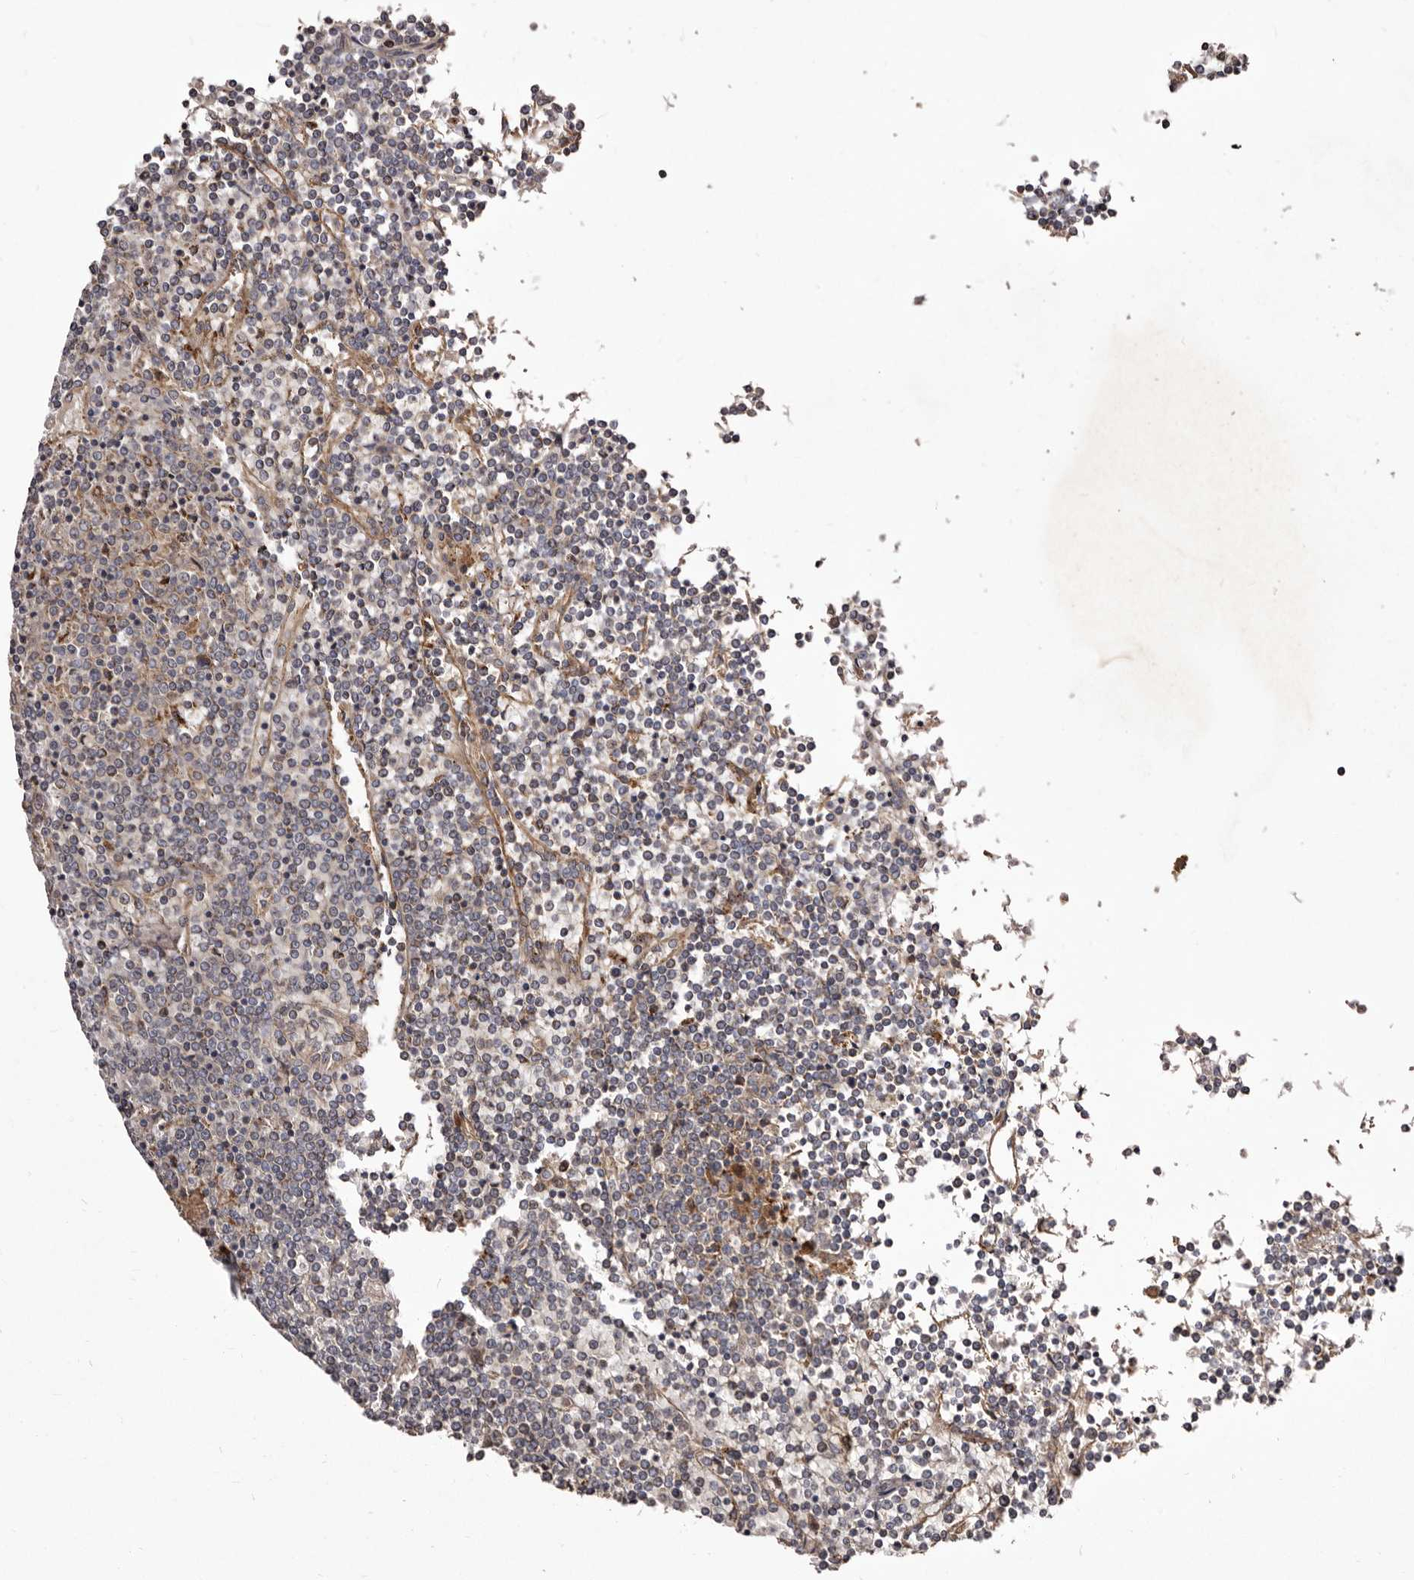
{"staining": {"intensity": "weak", "quantity": "<25%", "location": "cytoplasmic/membranous"}, "tissue": "lymphoma", "cell_type": "Tumor cells", "image_type": "cancer", "snomed": [{"axis": "morphology", "description": "Malignant lymphoma, non-Hodgkin's type, Low grade"}, {"axis": "topography", "description": "Spleen"}], "caption": "Histopathology image shows no protein staining in tumor cells of low-grade malignant lymphoma, non-Hodgkin's type tissue. (DAB (3,3'-diaminobenzidine) IHC with hematoxylin counter stain).", "gene": "LUZP1", "patient": {"sex": "female", "age": 19}}